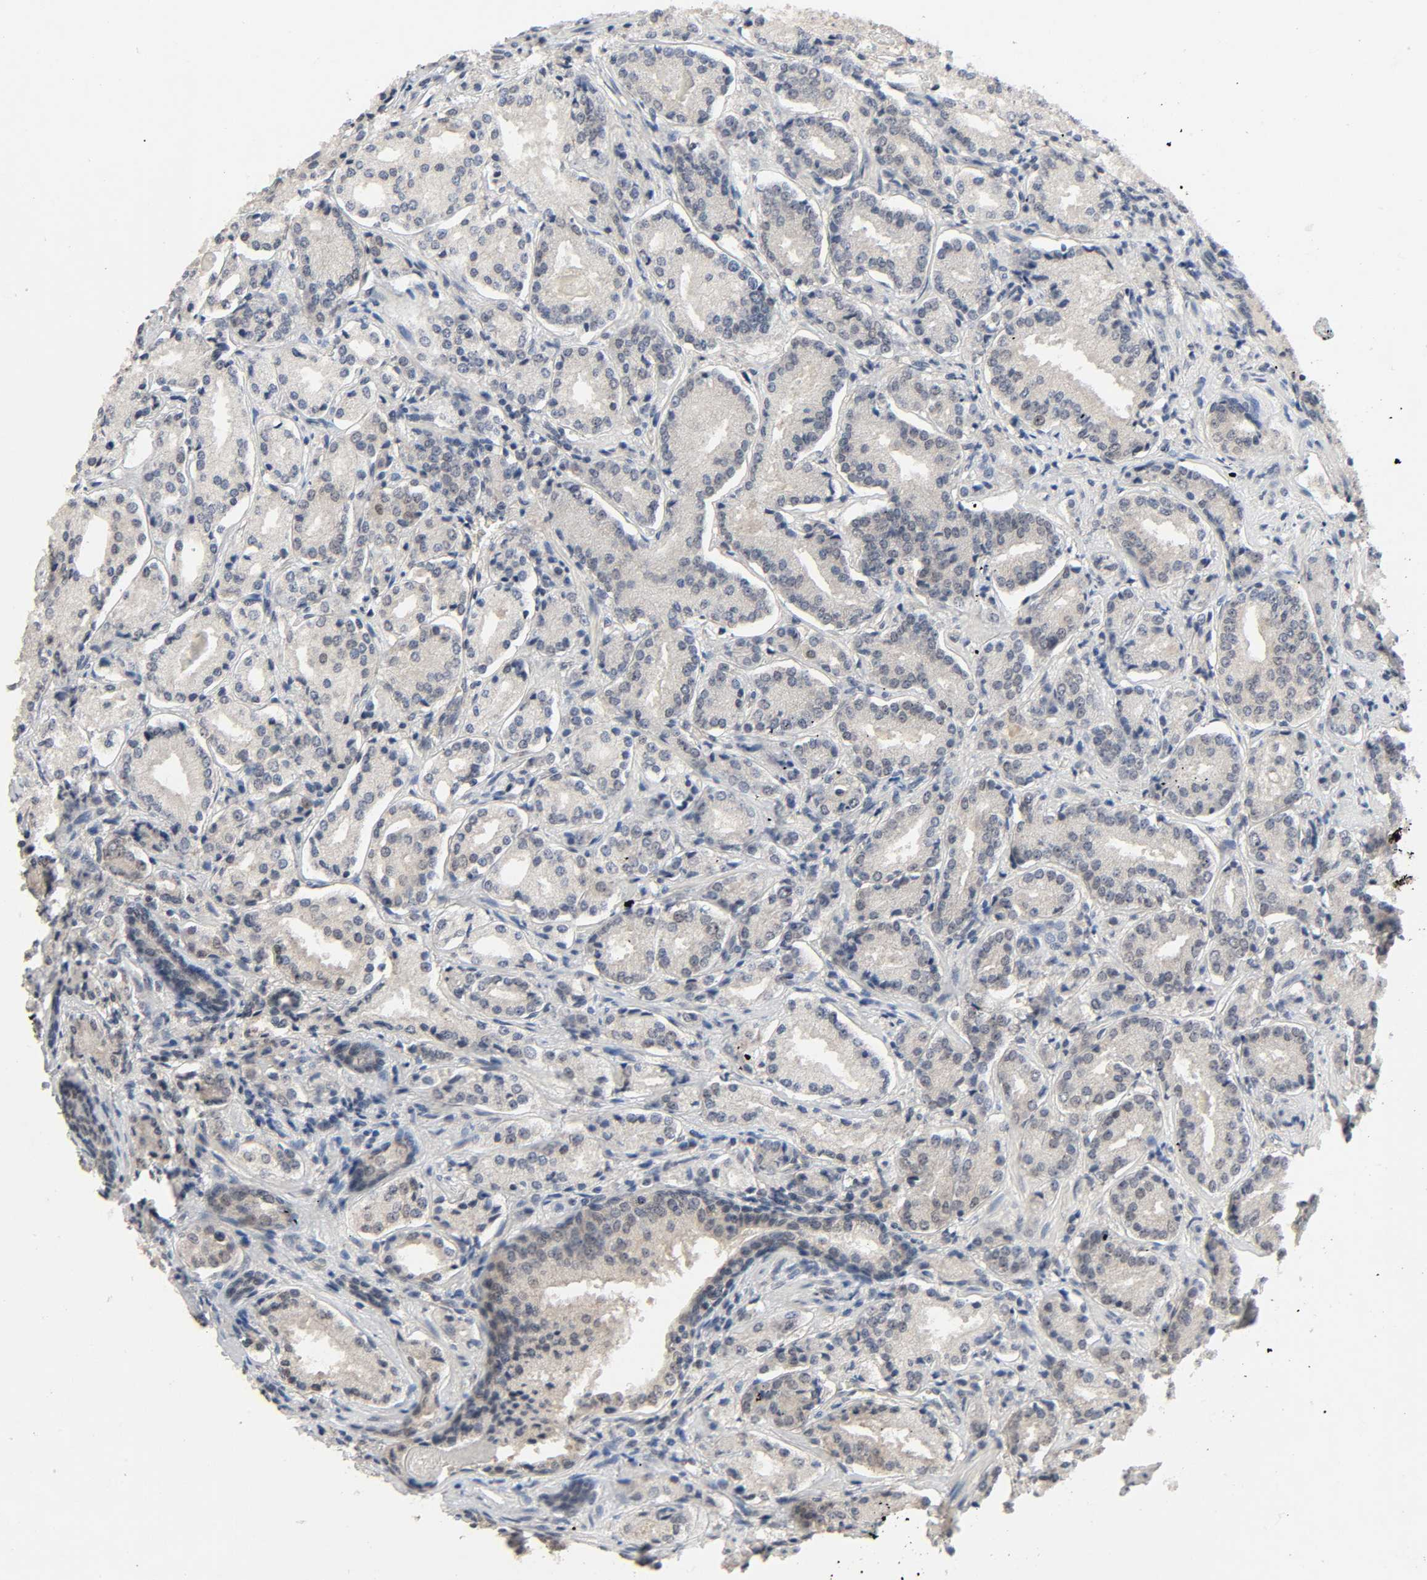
{"staining": {"intensity": "moderate", "quantity": ">75%", "location": "cytoplasmic/membranous,nuclear"}, "tissue": "prostate cancer", "cell_type": "Tumor cells", "image_type": "cancer", "snomed": [{"axis": "morphology", "description": "Adenocarcinoma, High grade"}, {"axis": "topography", "description": "Prostate"}], "caption": "DAB (3,3'-diaminobenzidine) immunohistochemical staining of human prostate cancer reveals moderate cytoplasmic/membranous and nuclear protein expression in about >75% of tumor cells.", "gene": "MAPKAPK5", "patient": {"sex": "male", "age": 58}}